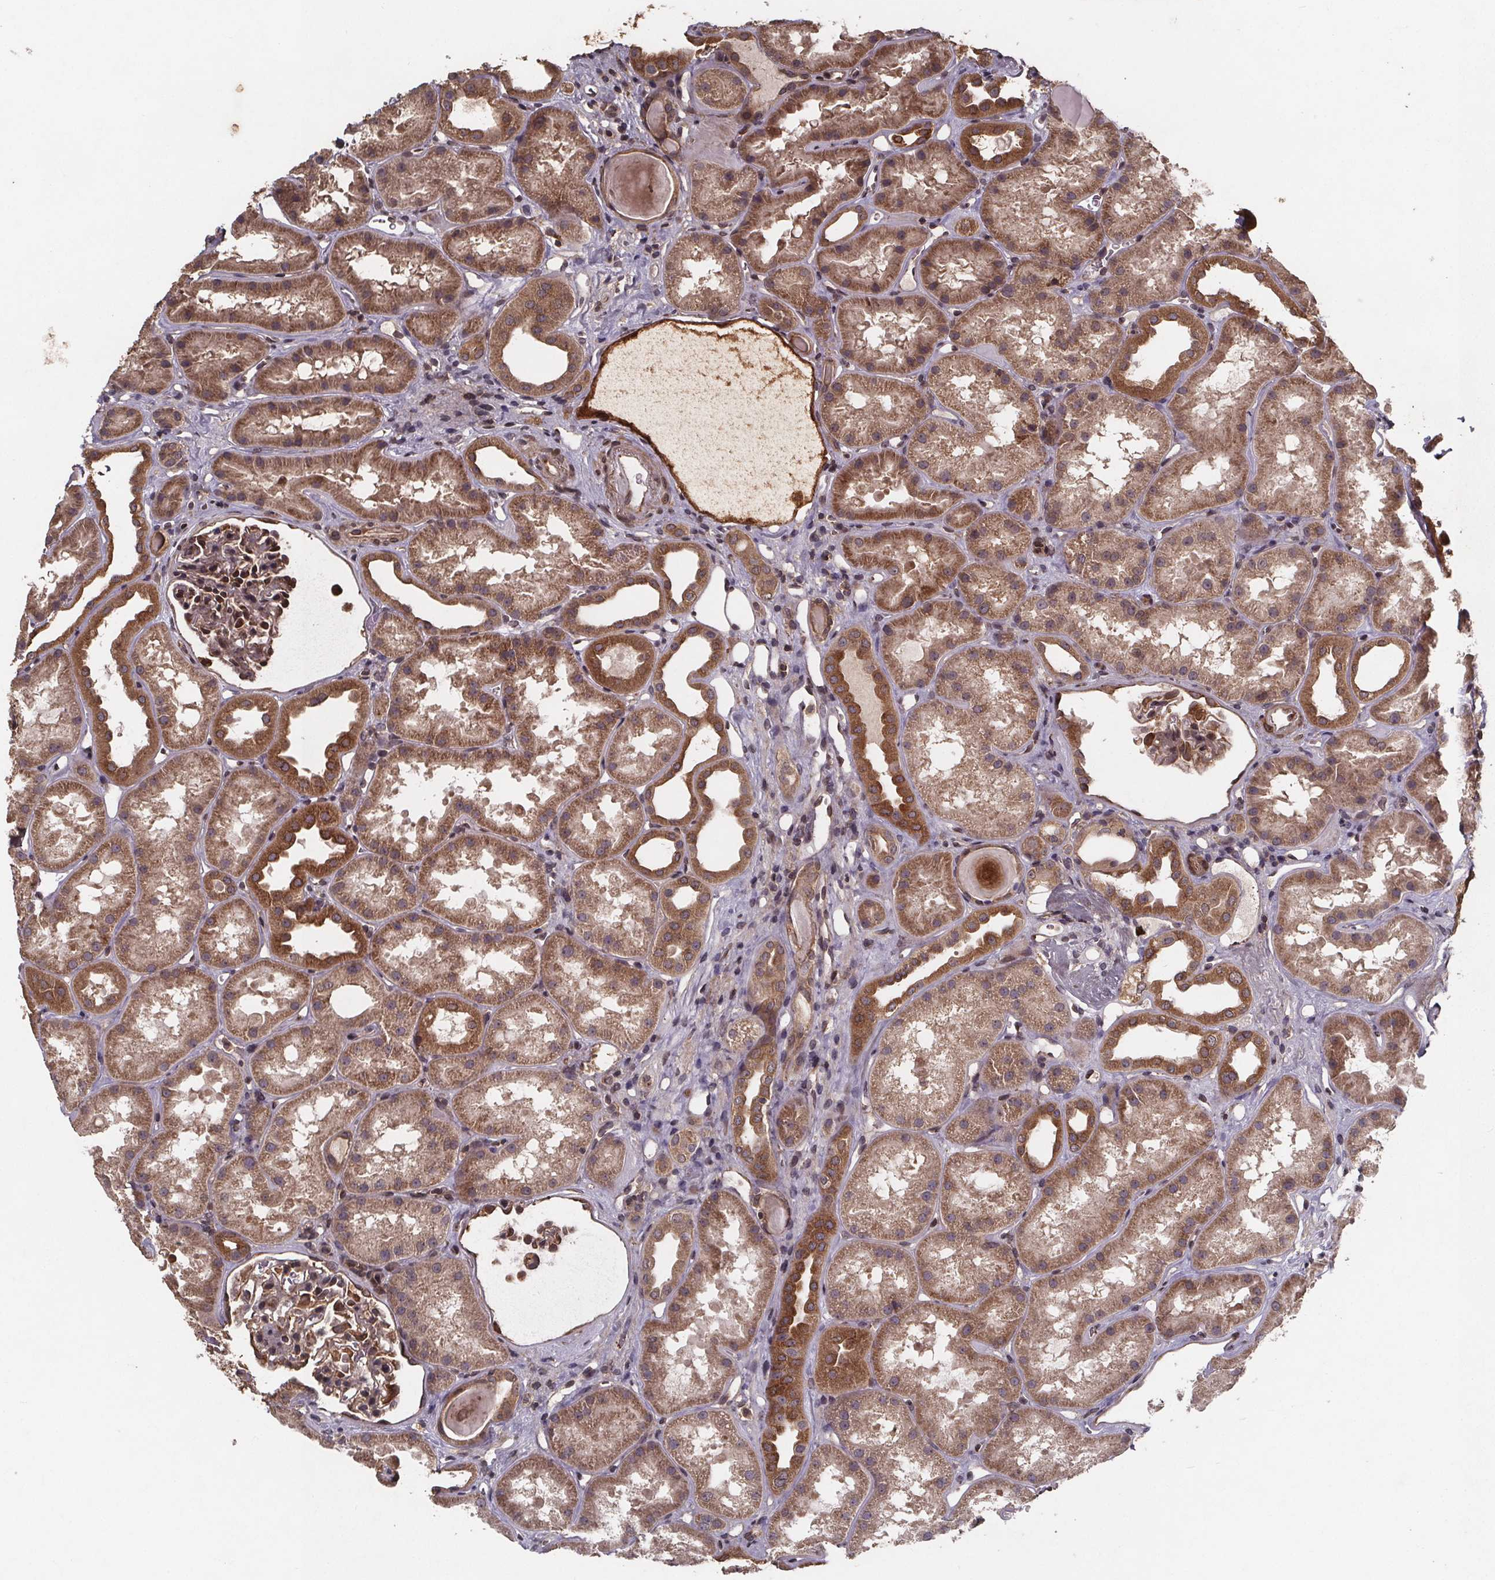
{"staining": {"intensity": "moderate", "quantity": "25%-75%", "location": "cytoplasmic/membranous"}, "tissue": "kidney", "cell_type": "Cells in glomeruli", "image_type": "normal", "snomed": [{"axis": "morphology", "description": "Normal tissue, NOS"}, {"axis": "topography", "description": "Kidney"}], "caption": "A high-resolution photomicrograph shows immunohistochemistry staining of unremarkable kidney, which demonstrates moderate cytoplasmic/membranous staining in about 25%-75% of cells in glomeruli.", "gene": "PIERCE2", "patient": {"sex": "male", "age": 61}}